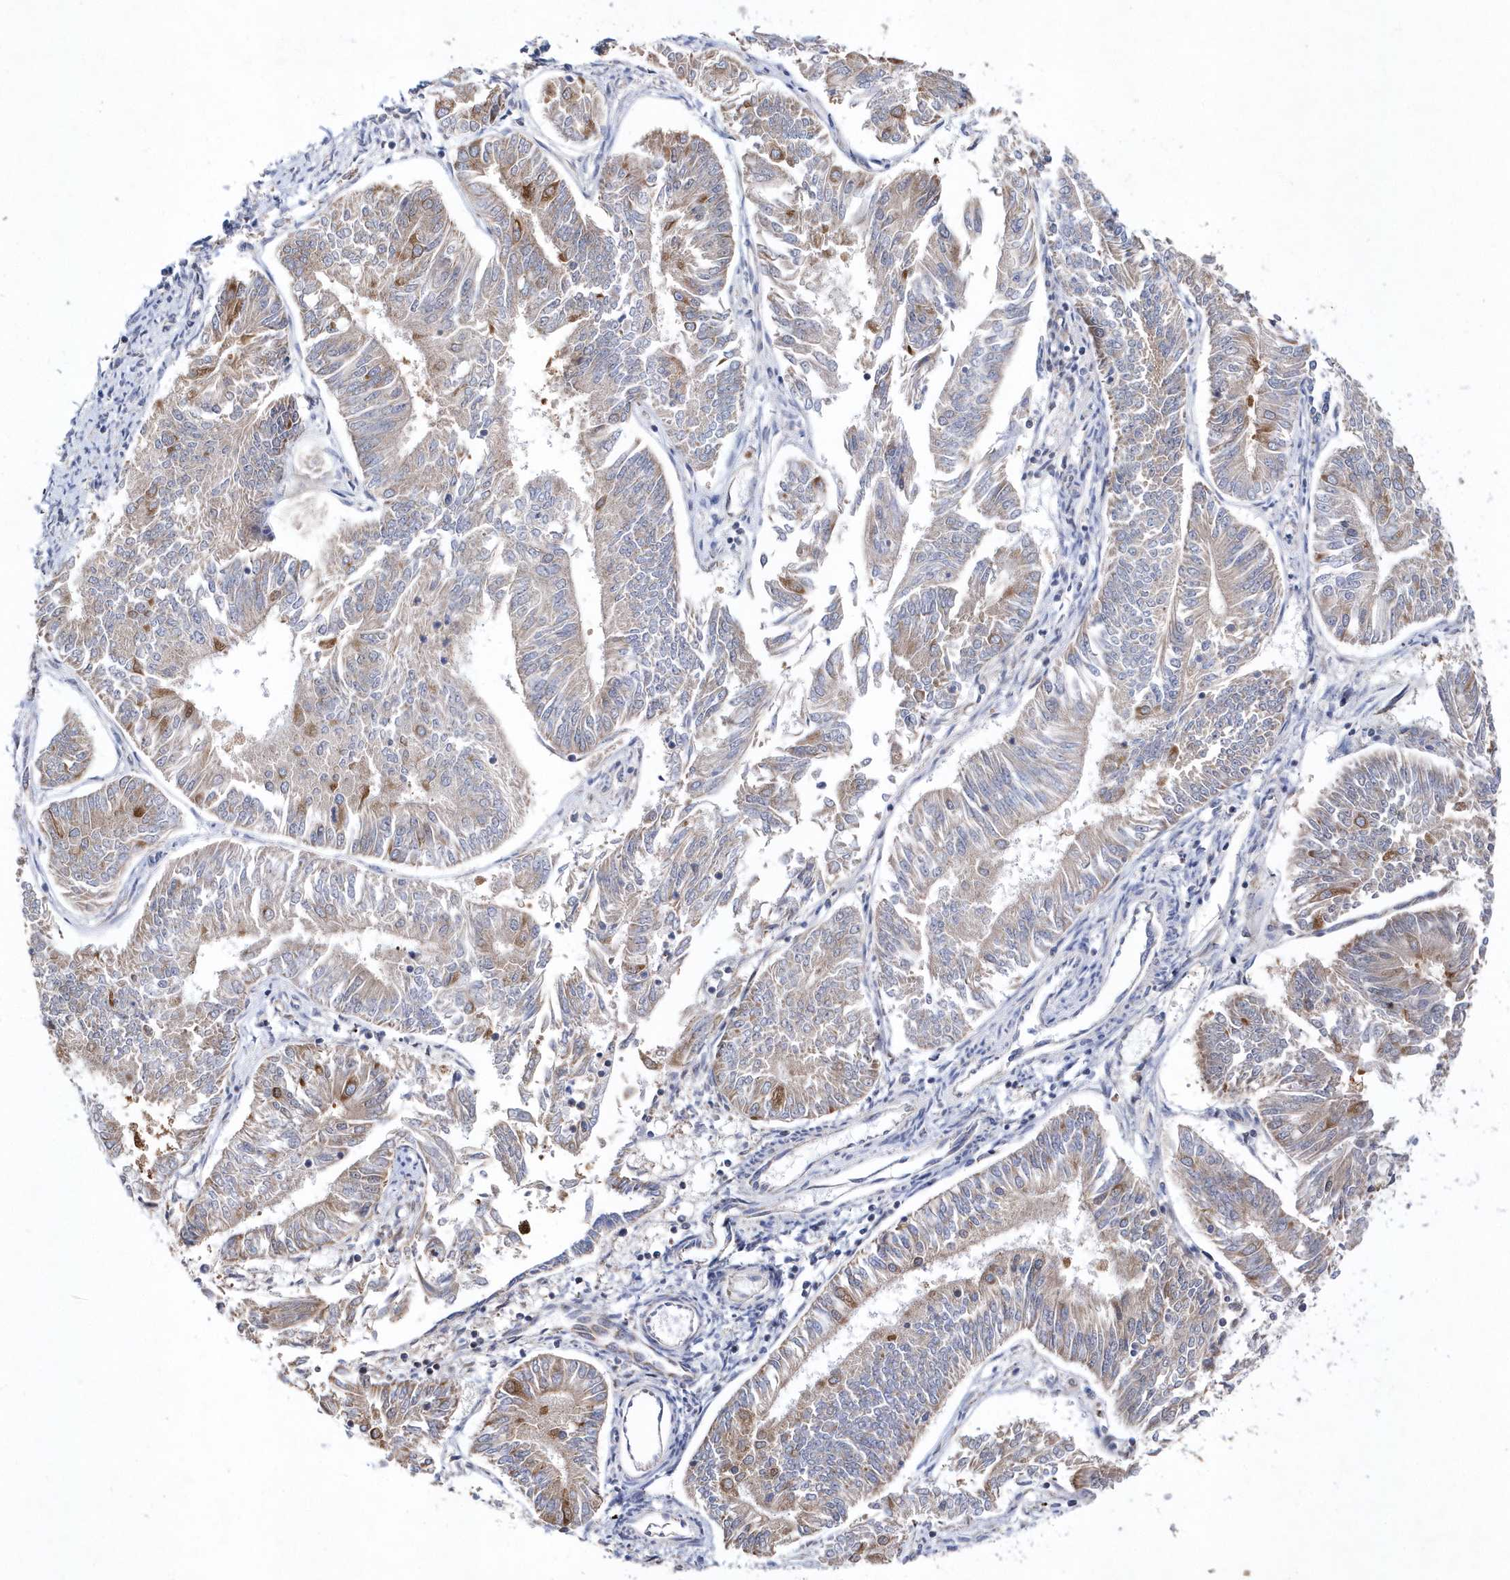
{"staining": {"intensity": "moderate", "quantity": "<25%", "location": "cytoplasmic/membranous"}, "tissue": "endometrial cancer", "cell_type": "Tumor cells", "image_type": "cancer", "snomed": [{"axis": "morphology", "description": "Adenocarcinoma, NOS"}, {"axis": "topography", "description": "Endometrium"}], "caption": "Immunohistochemistry (IHC) (DAB (3,3'-diaminobenzidine)) staining of endometrial cancer reveals moderate cytoplasmic/membranous protein positivity in about <25% of tumor cells.", "gene": "JKAMP", "patient": {"sex": "female", "age": 58}}